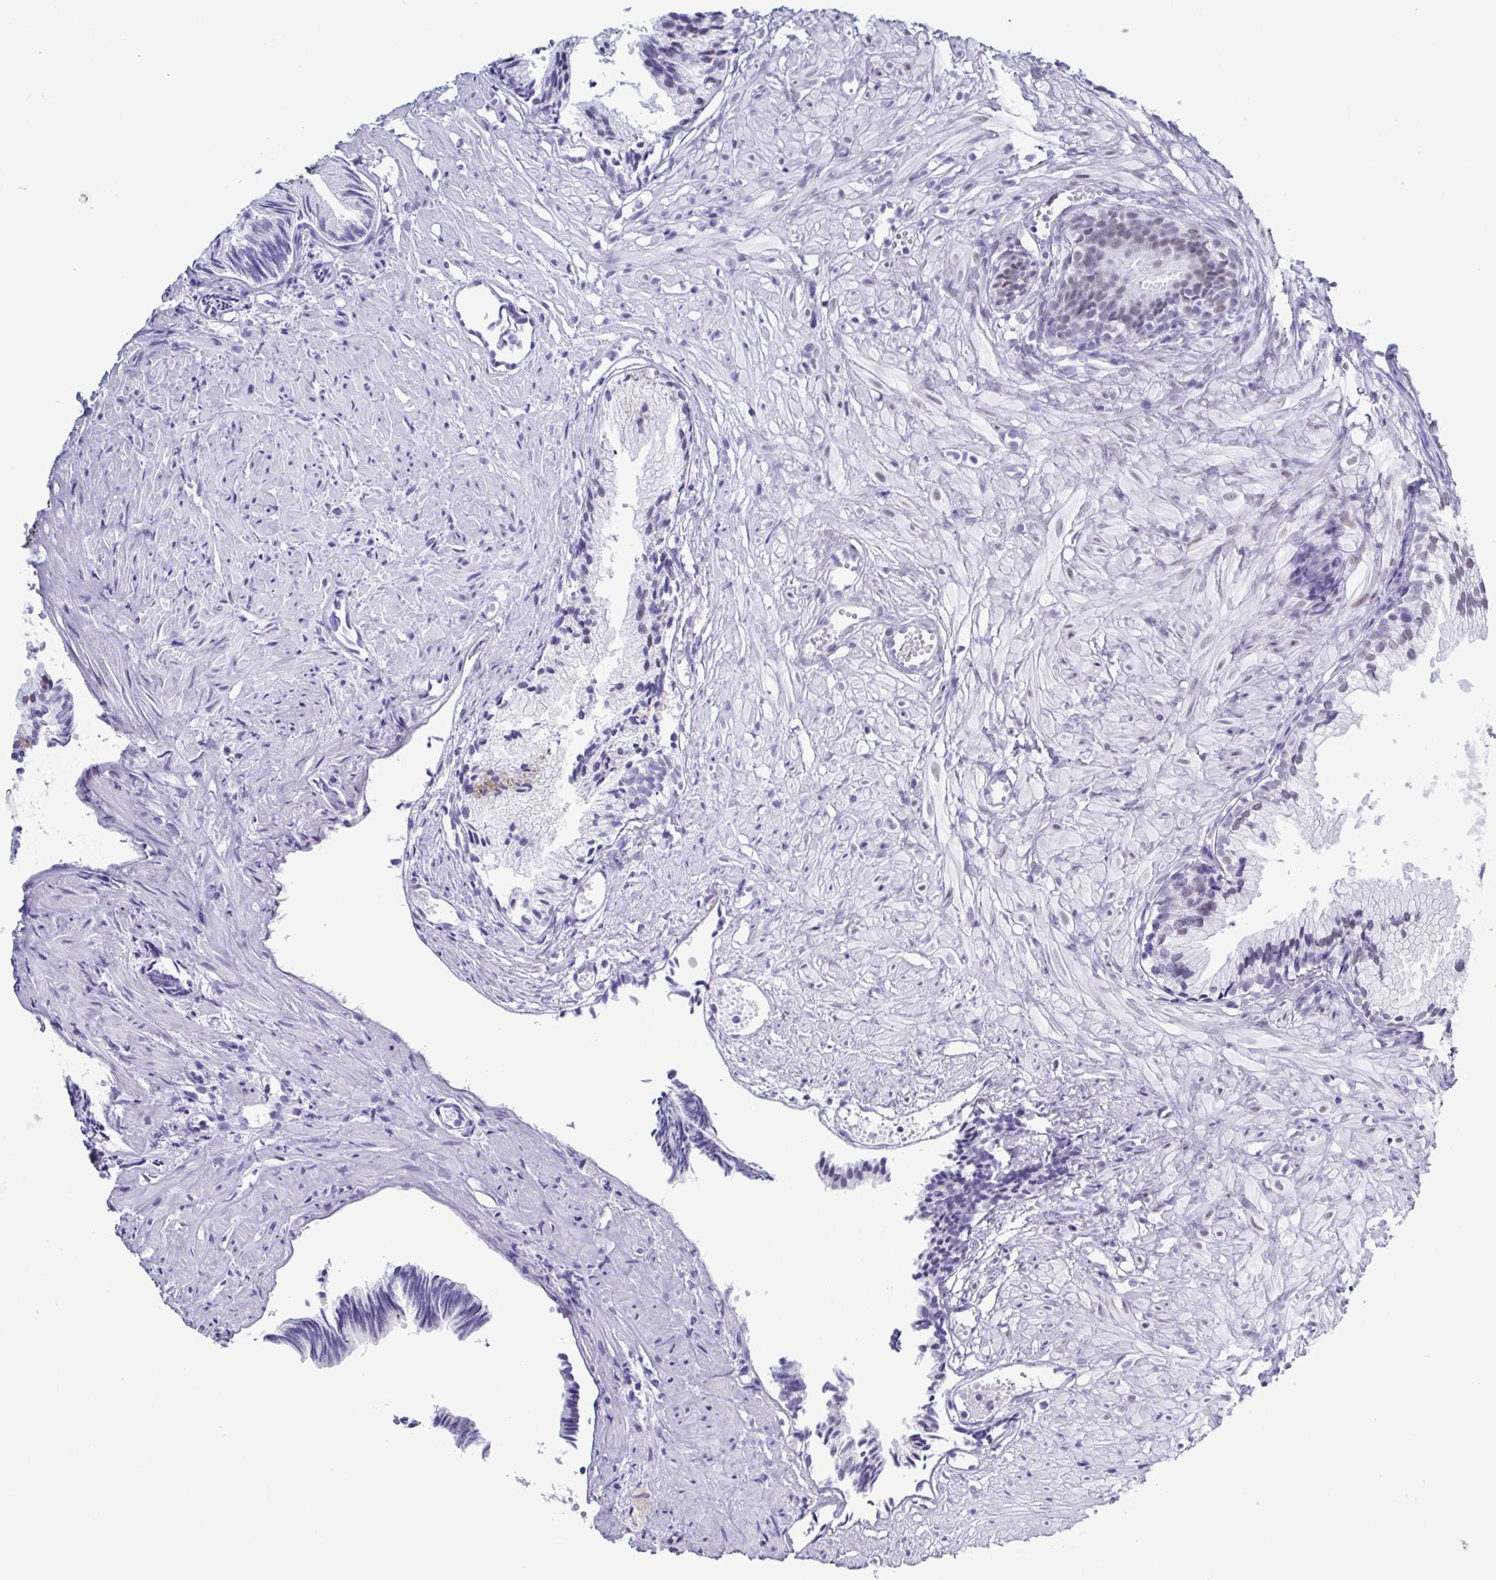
{"staining": {"intensity": "negative", "quantity": "none", "location": "none"}, "tissue": "prostate cancer", "cell_type": "Tumor cells", "image_type": "cancer", "snomed": [{"axis": "morphology", "description": "Adenocarcinoma, High grade"}, {"axis": "topography", "description": "Prostate"}], "caption": "DAB (3,3'-diaminobenzidine) immunohistochemical staining of prostate cancer displays no significant expression in tumor cells.", "gene": "SUGP2", "patient": {"sex": "male", "age": 81}}